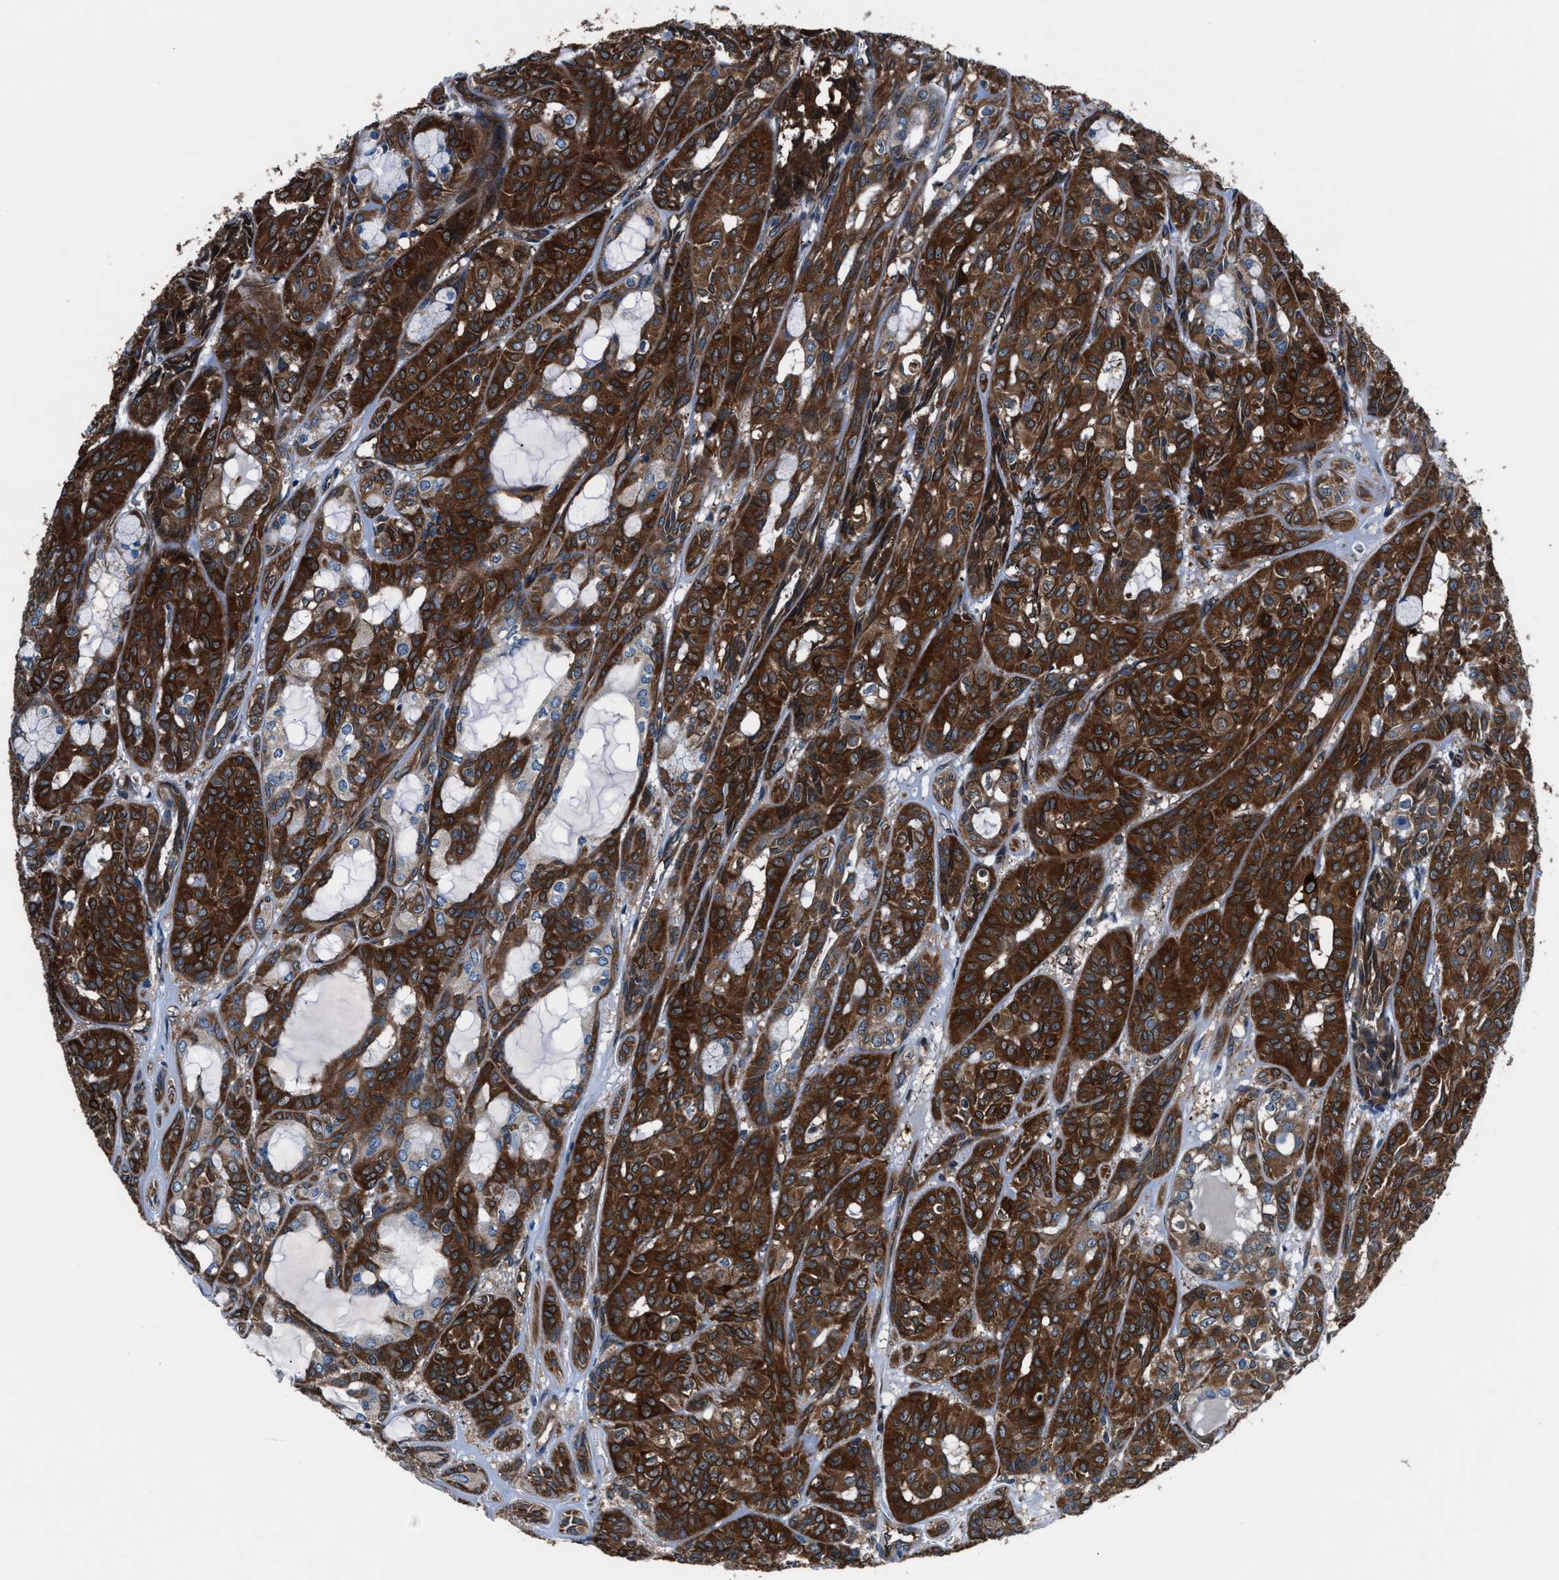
{"staining": {"intensity": "strong", "quantity": ">75%", "location": "cytoplasmic/membranous"}, "tissue": "head and neck cancer", "cell_type": "Tumor cells", "image_type": "cancer", "snomed": [{"axis": "morphology", "description": "Adenocarcinoma, NOS"}, {"axis": "topography", "description": "Salivary gland, NOS"}, {"axis": "topography", "description": "Head-Neck"}], "caption": "This is an image of IHC staining of adenocarcinoma (head and neck), which shows strong staining in the cytoplasmic/membranous of tumor cells.", "gene": "PRTFDC1", "patient": {"sex": "female", "age": 76}}